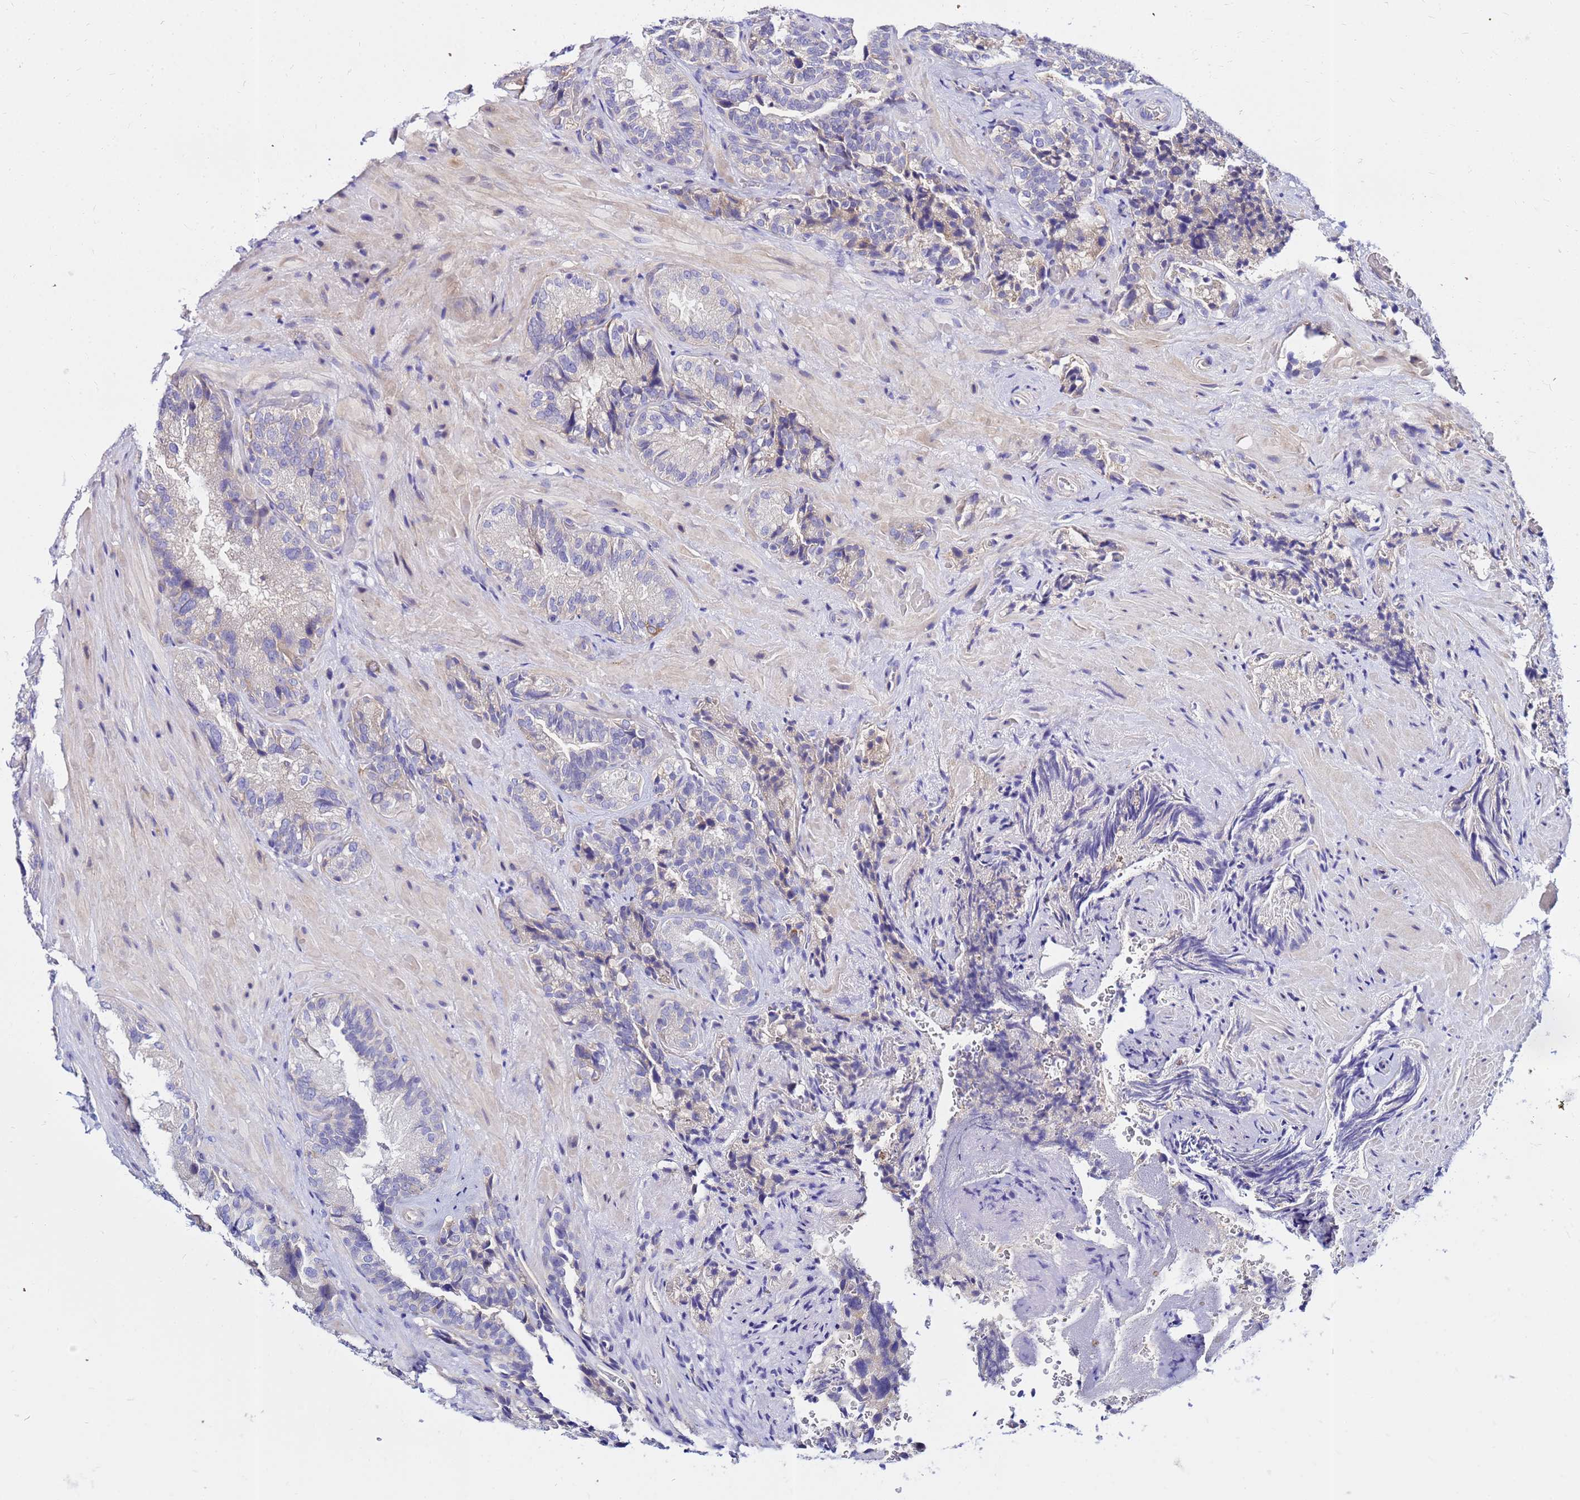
{"staining": {"intensity": "negative", "quantity": "none", "location": "none"}, "tissue": "seminal vesicle", "cell_type": "Glandular cells", "image_type": "normal", "snomed": [{"axis": "morphology", "description": "Normal tissue, NOS"}, {"axis": "topography", "description": "Prostate and seminal vesicle, NOS"}, {"axis": "topography", "description": "Prostate"}, {"axis": "topography", "description": "Seminal veicle"}], "caption": "DAB (3,3'-diaminobenzidine) immunohistochemical staining of unremarkable seminal vesicle shows no significant positivity in glandular cells.", "gene": "HERC5", "patient": {"sex": "male", "age": 67}}